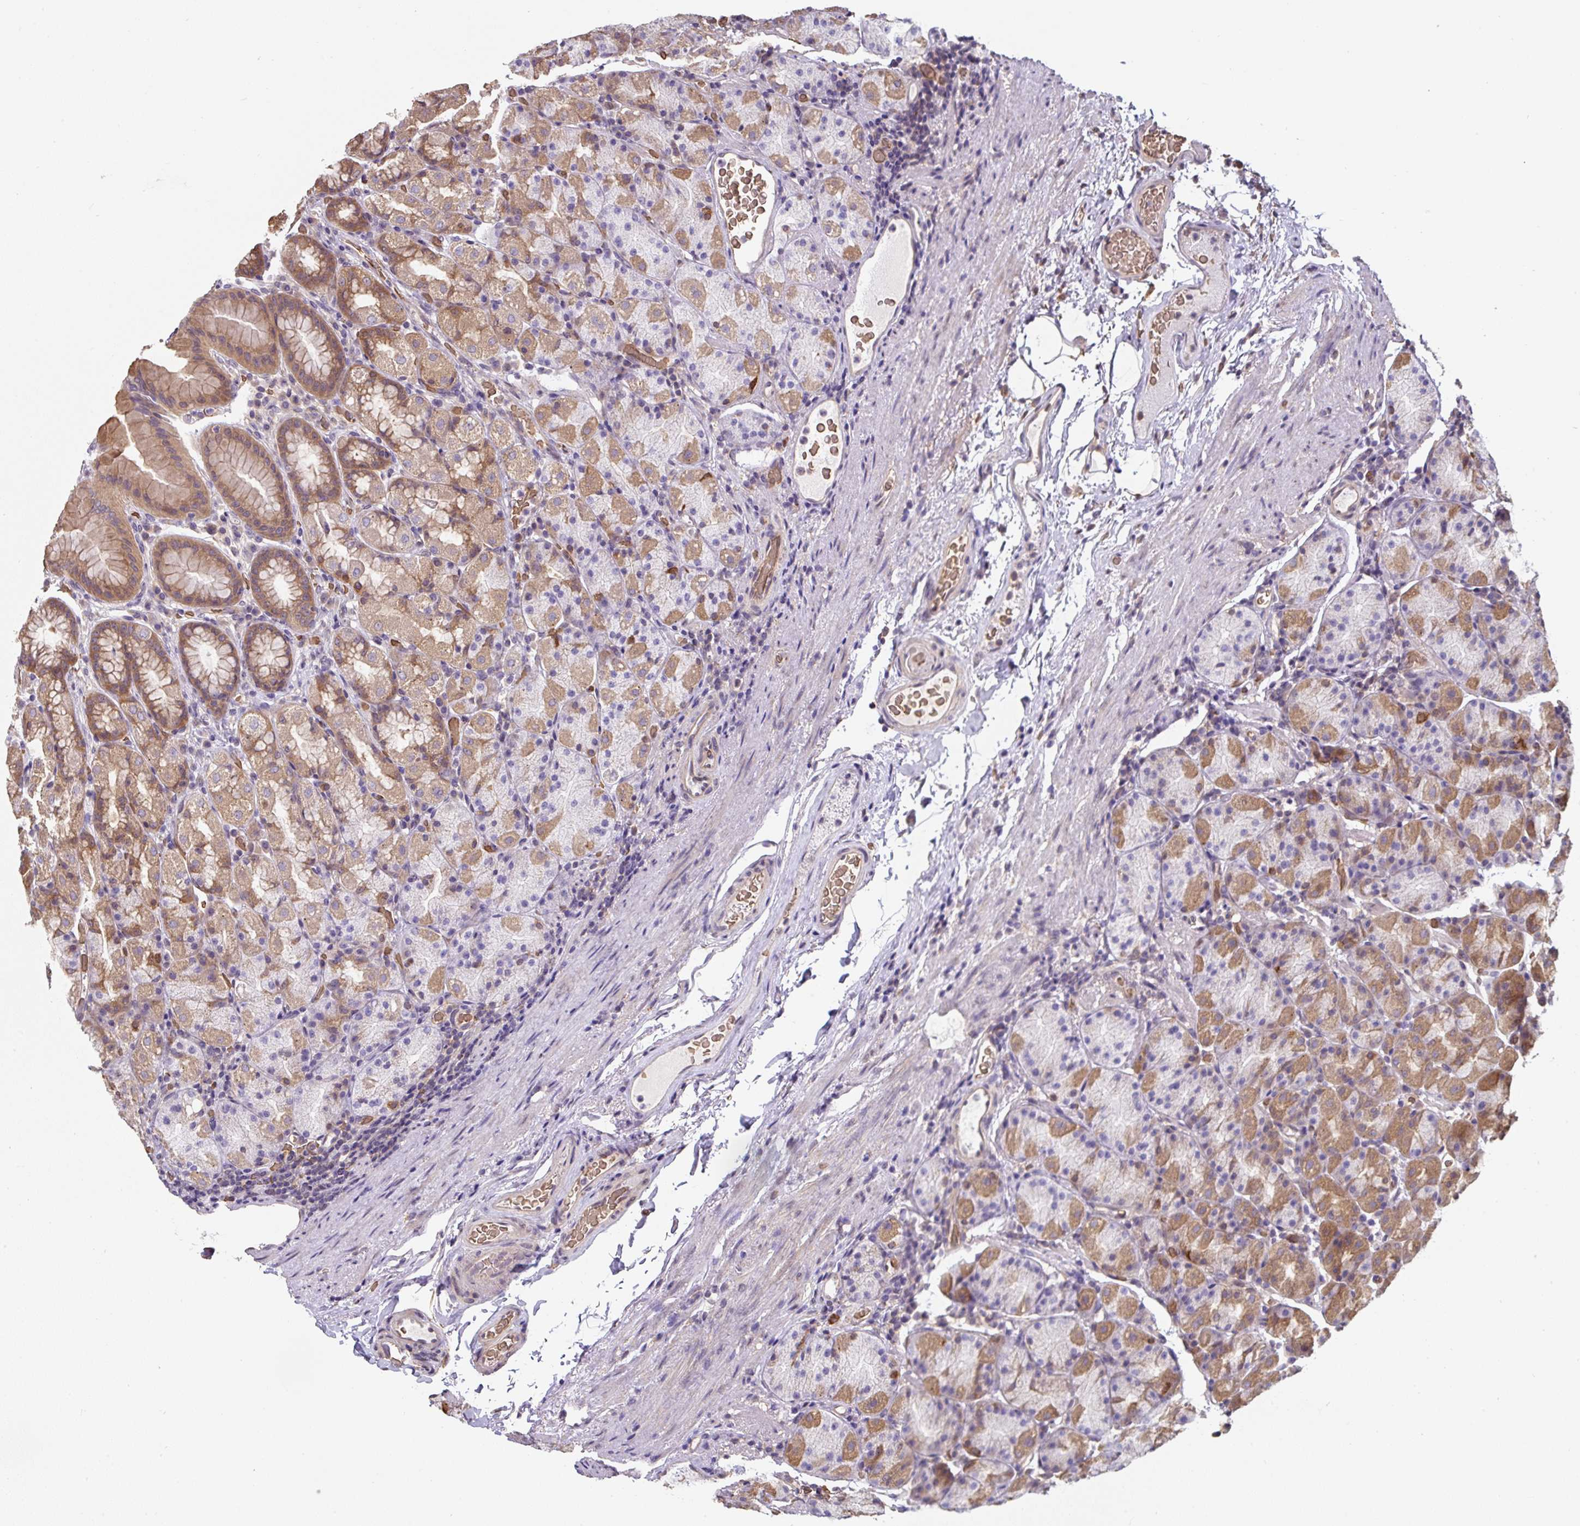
{"staining": {"intensity": "strong", "quantity": "25%-75%", "location": "cytoplasmic/membranous"}, "tissue": "stomach", "cell_type": "Glandular cells", "image_type": "normal", "snomed": [{"axis": "morphology", "description": "Normal tissue, NOS"}, {"axis": "topography", "description": "Stomach, upper"}, {"axis": "topography", "description": "Stomach"}], "caption": "A brown stain highlights strong cytoplasmic/membranous expression of a protein in glandular cells of normal human stomach.", "gene": "ST13", "patient": {"sex": "male", "age": 68}}